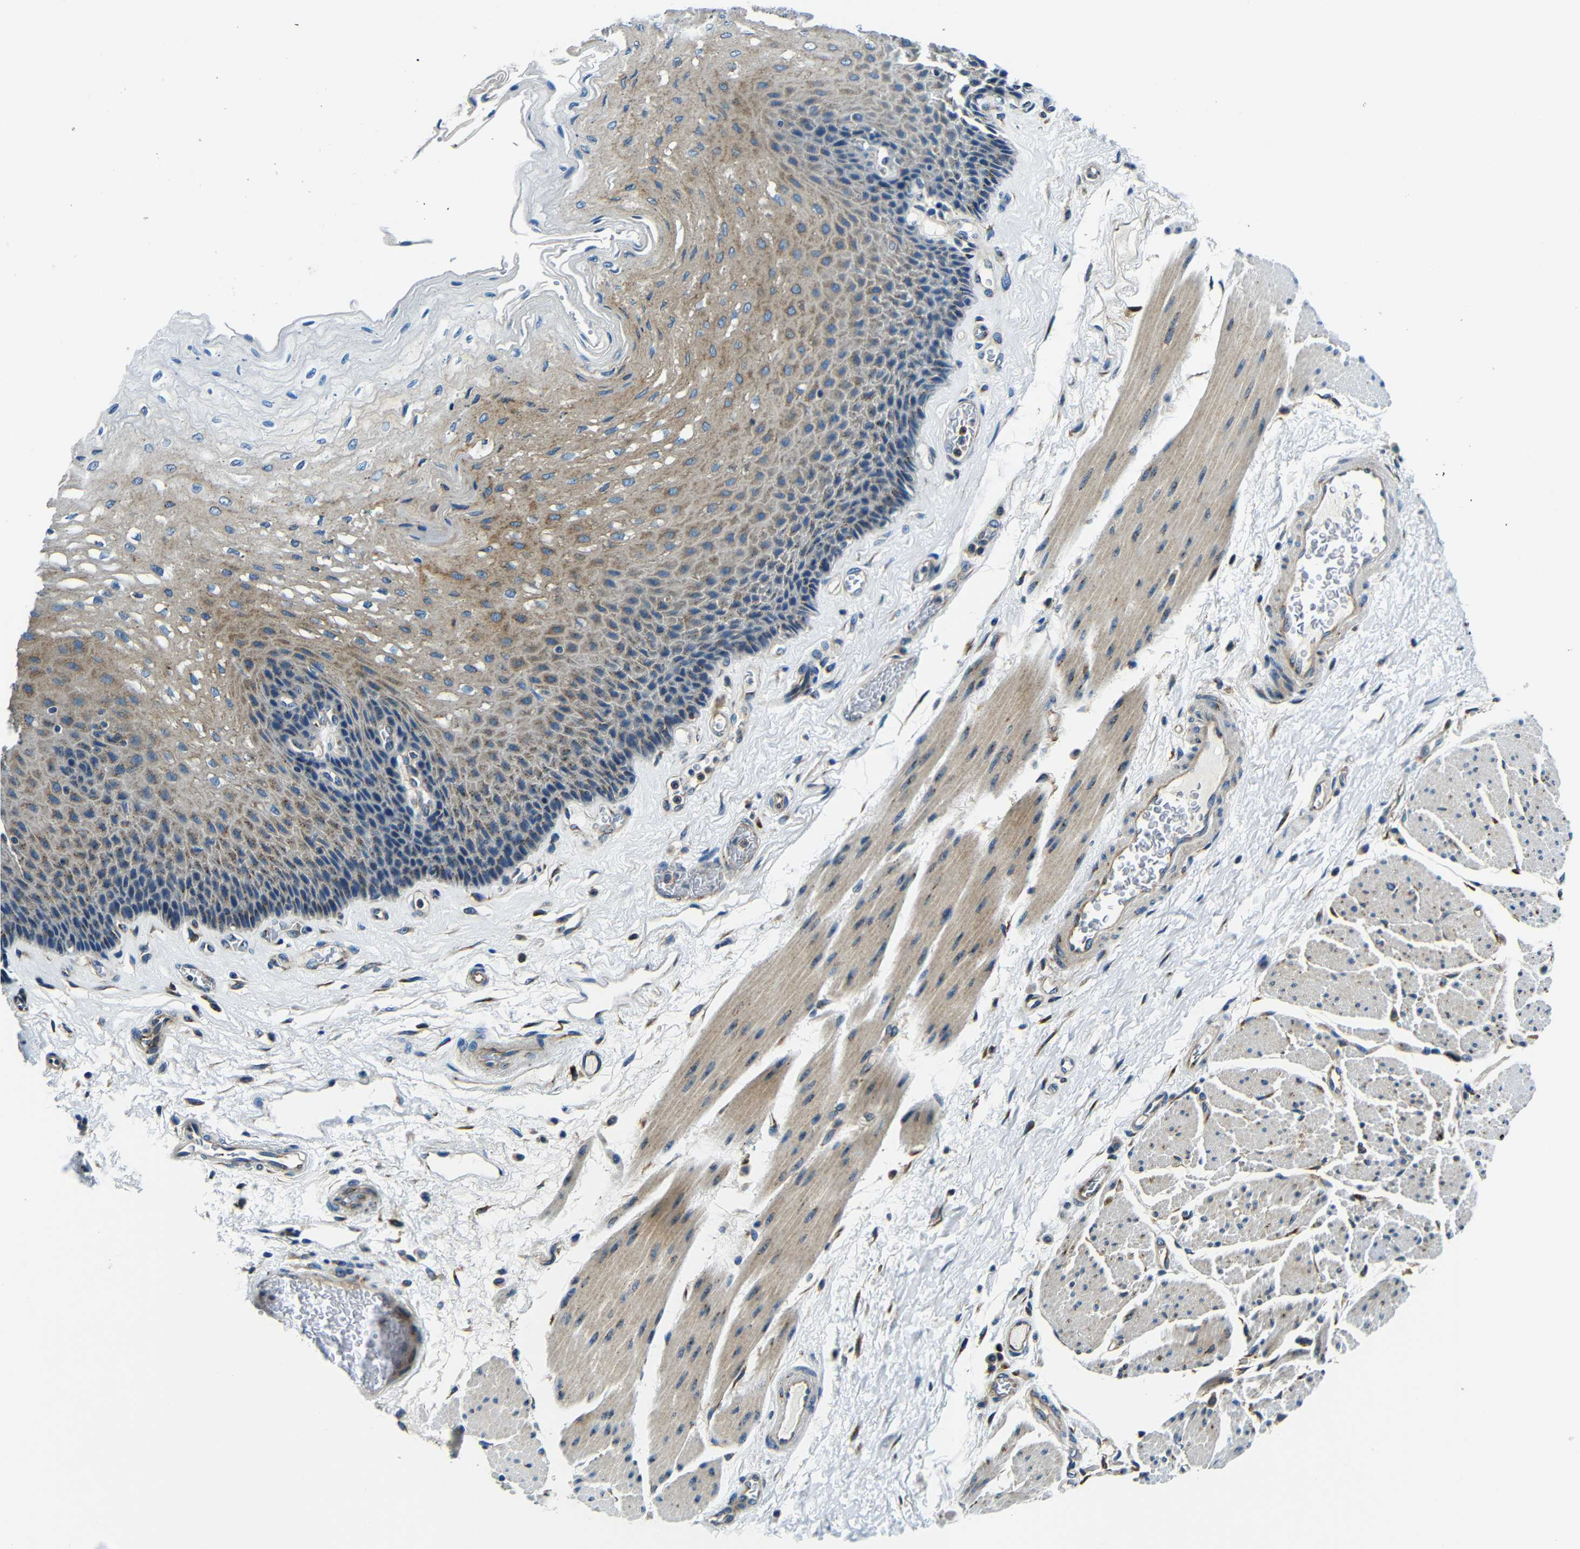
{"staining": {"intensity": "moderate", "quantity": ">75%", "location": "cytoplasmic/membranous"}, "tissue": "esophagus", "cell_type": "Squamous epithelial cells", "image_type": "normal", "snomed": [{"axis": "morphology", "description": "Normal tissue, NOS"}, {"axis": "topography", "description": "Esophagus"}], "caption": "A histopathology image of esophagus stained for a protein displays moderate cytoplasmic/membranous brown staining in squamous epithelial cells. (DAB IHC with brightfield microscopy, high magnification).", "gene": "USO1", "patient": {"sex": "female", "age": 72}}